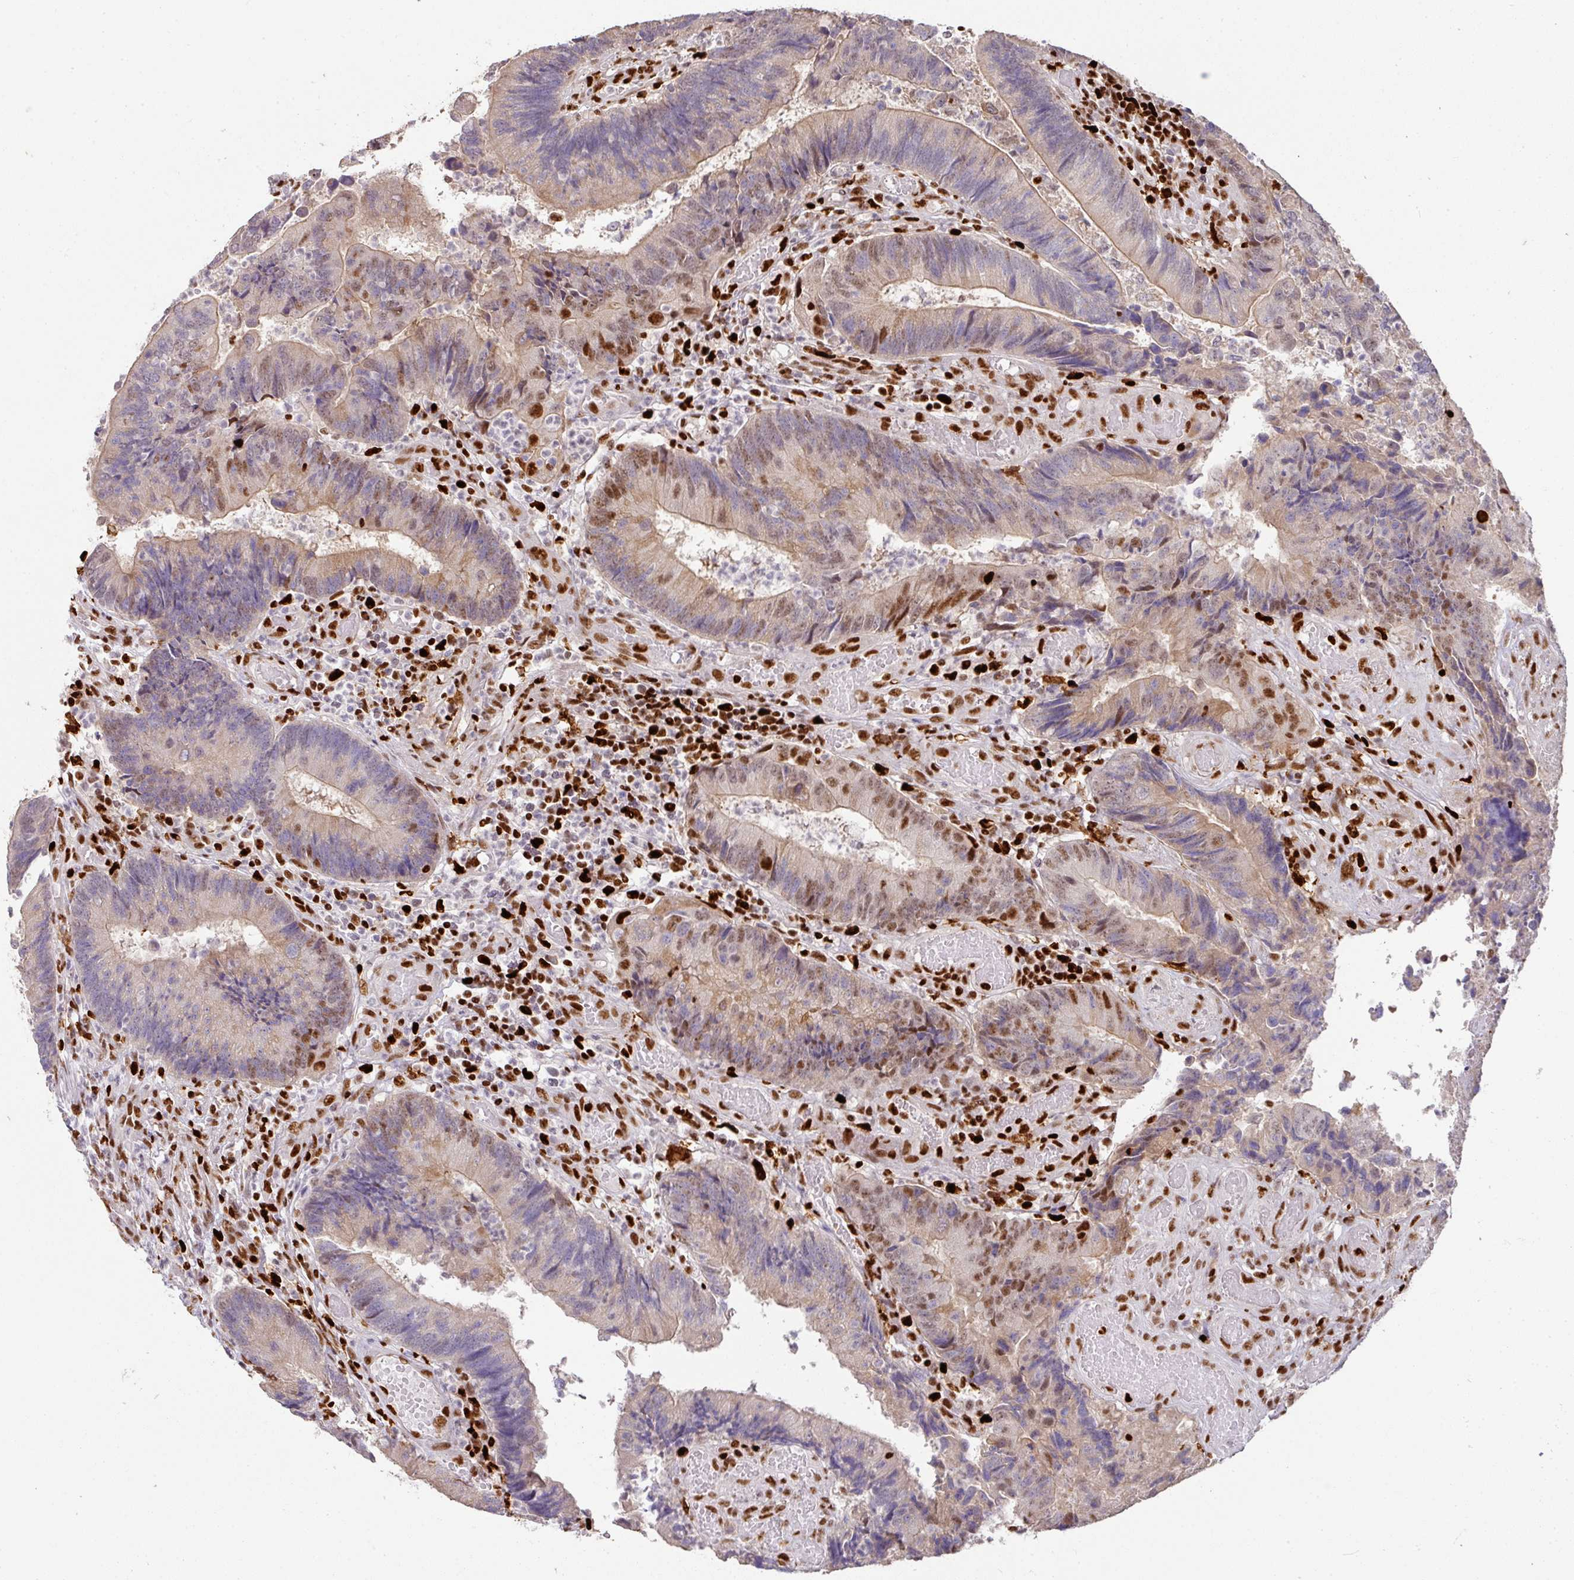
{"staining": {"intensity": "moderate", "quantity": "25%-75%", "location": "nuclear"}, "tissue": "colorectal cancer", "cell_type": "Tumor cells", "image_type": "cancer", "snomed": [{"axis": "morphology", "description": "Adenocarcinoma, NOS"}, {"axis": "topography", "description": "Colon"}], "caption": "A high-resolution image shows immunohistochemistry staining of colorectal adenocarcinoma, which demonstrates moderate nuclear positivity in approximately 25%-75% of tumor cells.", "gene": "SAMHD1", "patient": {"sex": "female", "age": 67}}